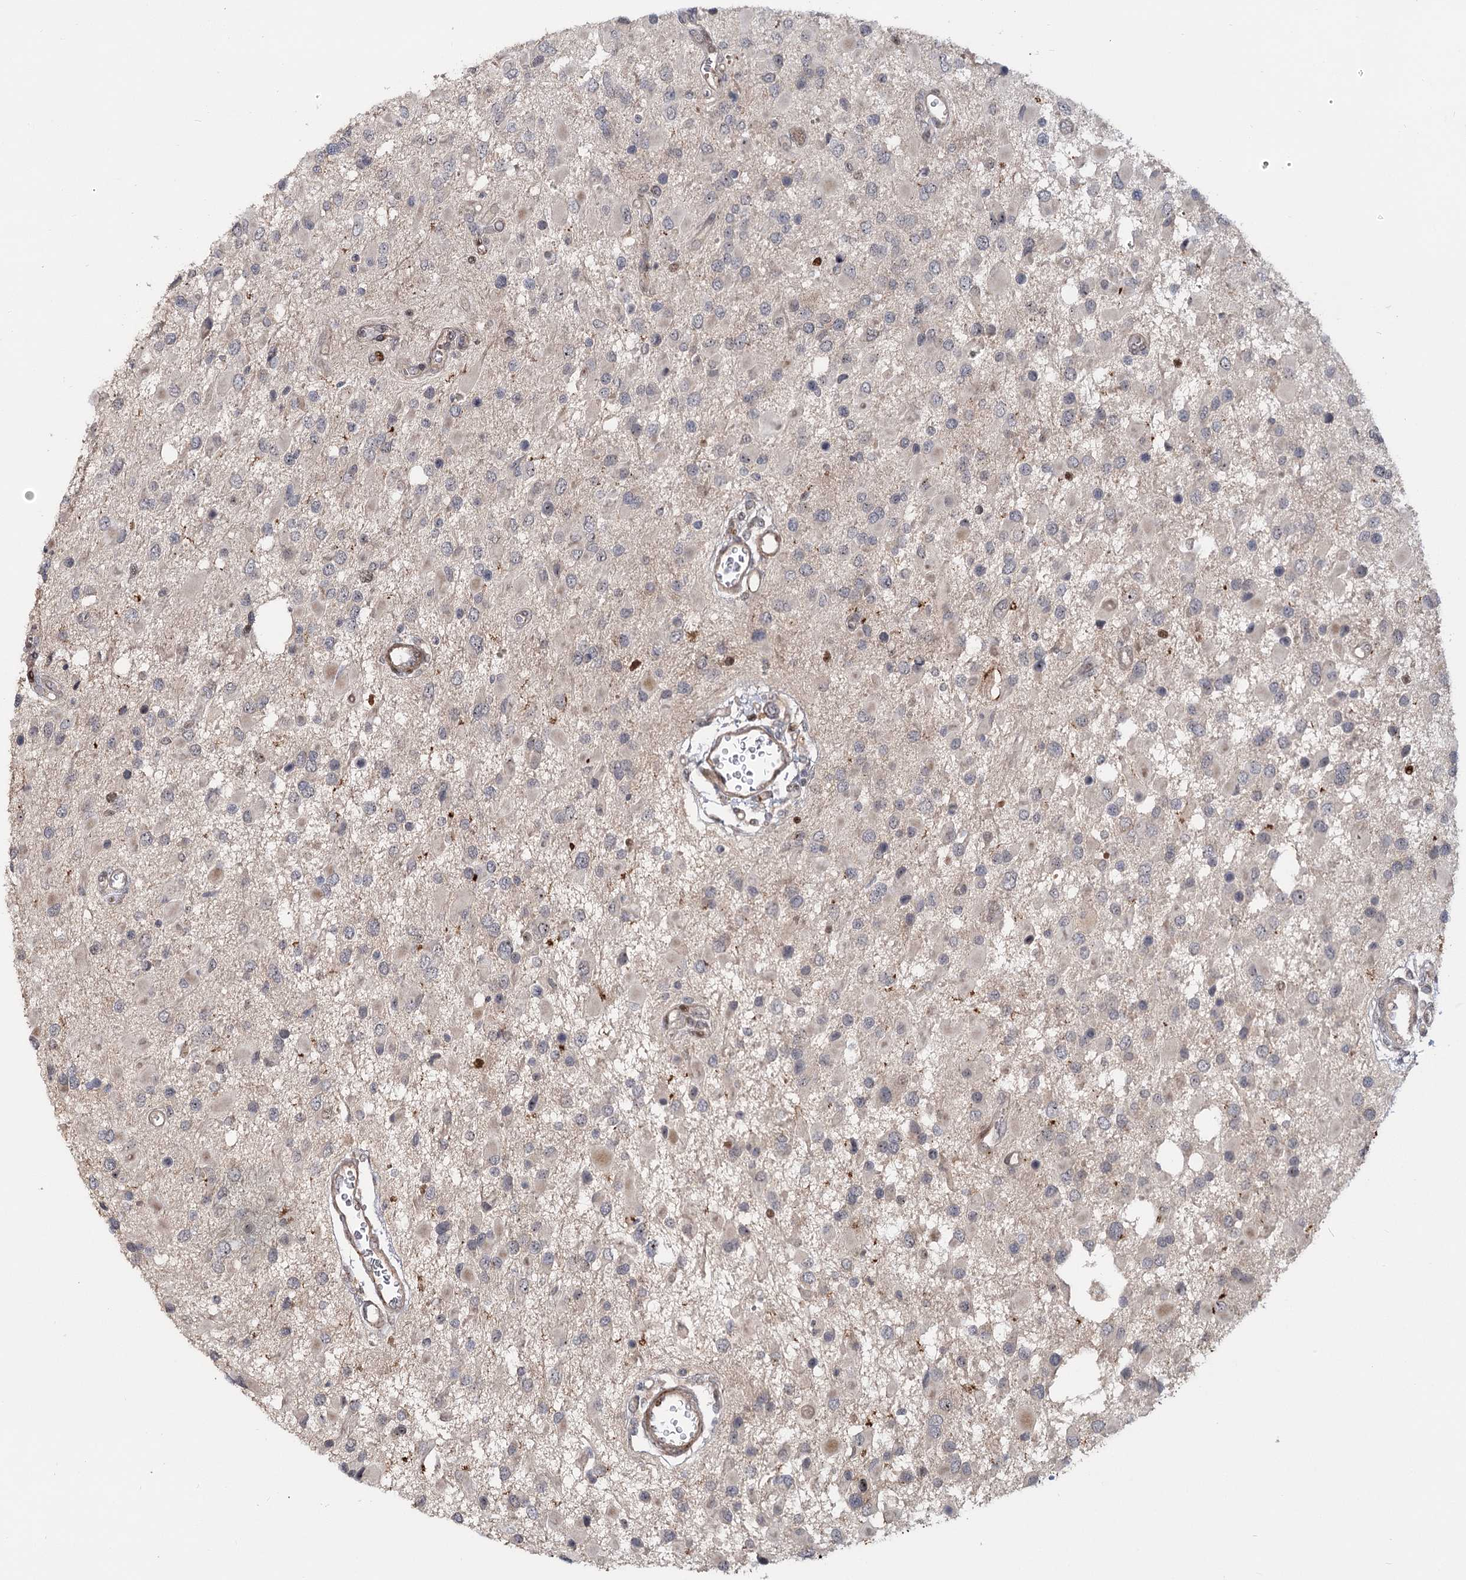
{"staining": {"intensity": "moderate", "quantity": "<25%", "location": "nuclear"}, "tissue": "glioma", "cell_type": "Tumor cells", "image_type": "cancer", "snomed": [{"axis": "morphology", "description": "Glioma, malignant, High grade"}, {"axis": "topography", "description": "Brain"}], "caption": "The immunohistochemical stain labels moderate nuclear positivity in tumor cells of malignant glioma (high-grade) tissue.", "gene": "PIK3C2A", "patient": {"sex": "male", "age": 53}}